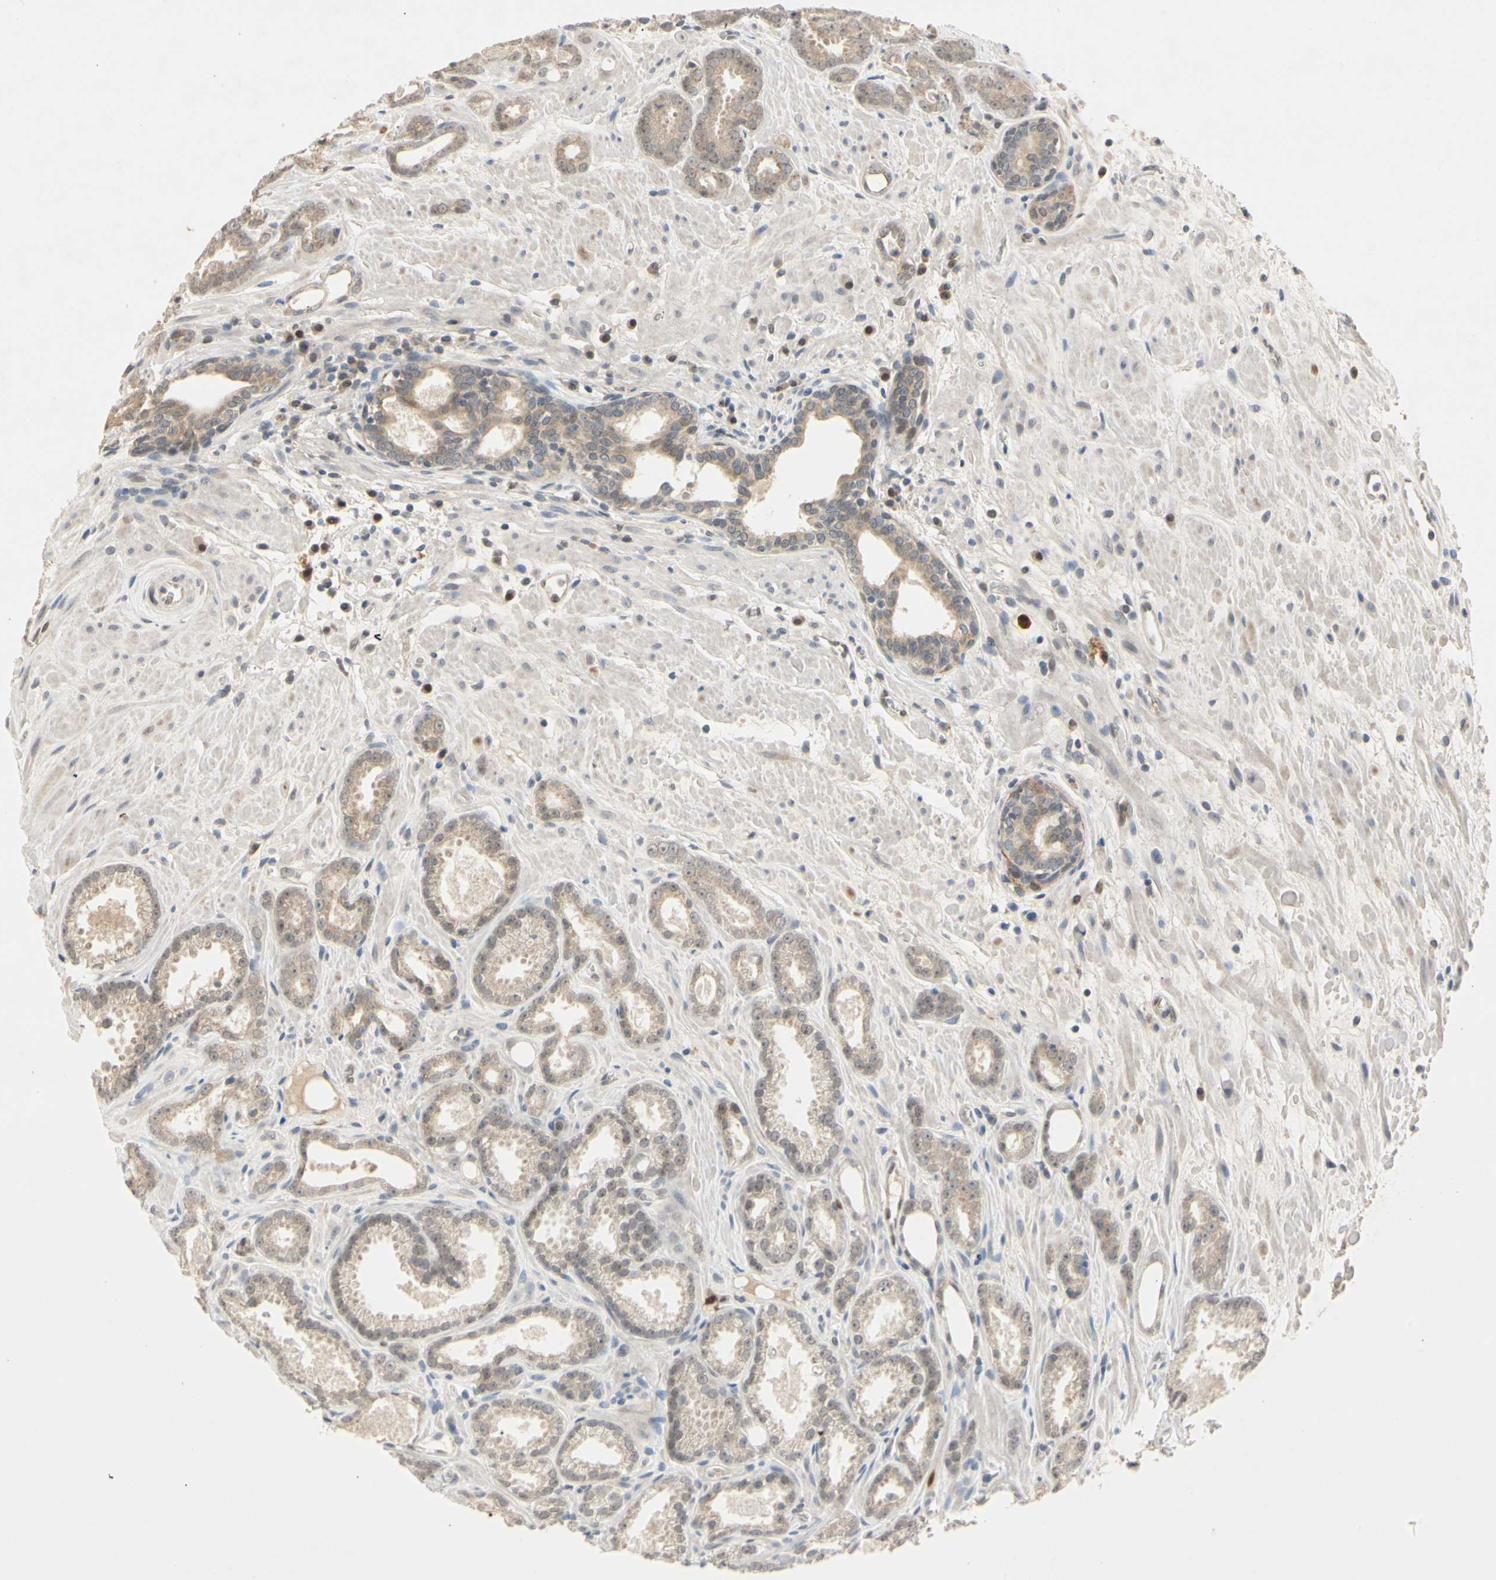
{"staining": {"intensity": "weak", "quantity": ">75%", "location": "cytoplasmic/membranous"}, "tissue": "prostate cancer", "cell_type": "Tumor cells", "image_type": "cancer", "snomed": [{"axis": "morphology", "description": "Adenocarcinoma, Low grade"}, {"axis": "topography", "description": "Prostate"}], "caption": "A micrograph showing weak cytoplasmic/membranous staining in approximately >75% of tumor cells in low-grade adenocarcinoma (prostate), as visualized by brown immunohistochemical staining.", "gene": "RIOX2", "patient": {"sex": "male", "age": 57}}